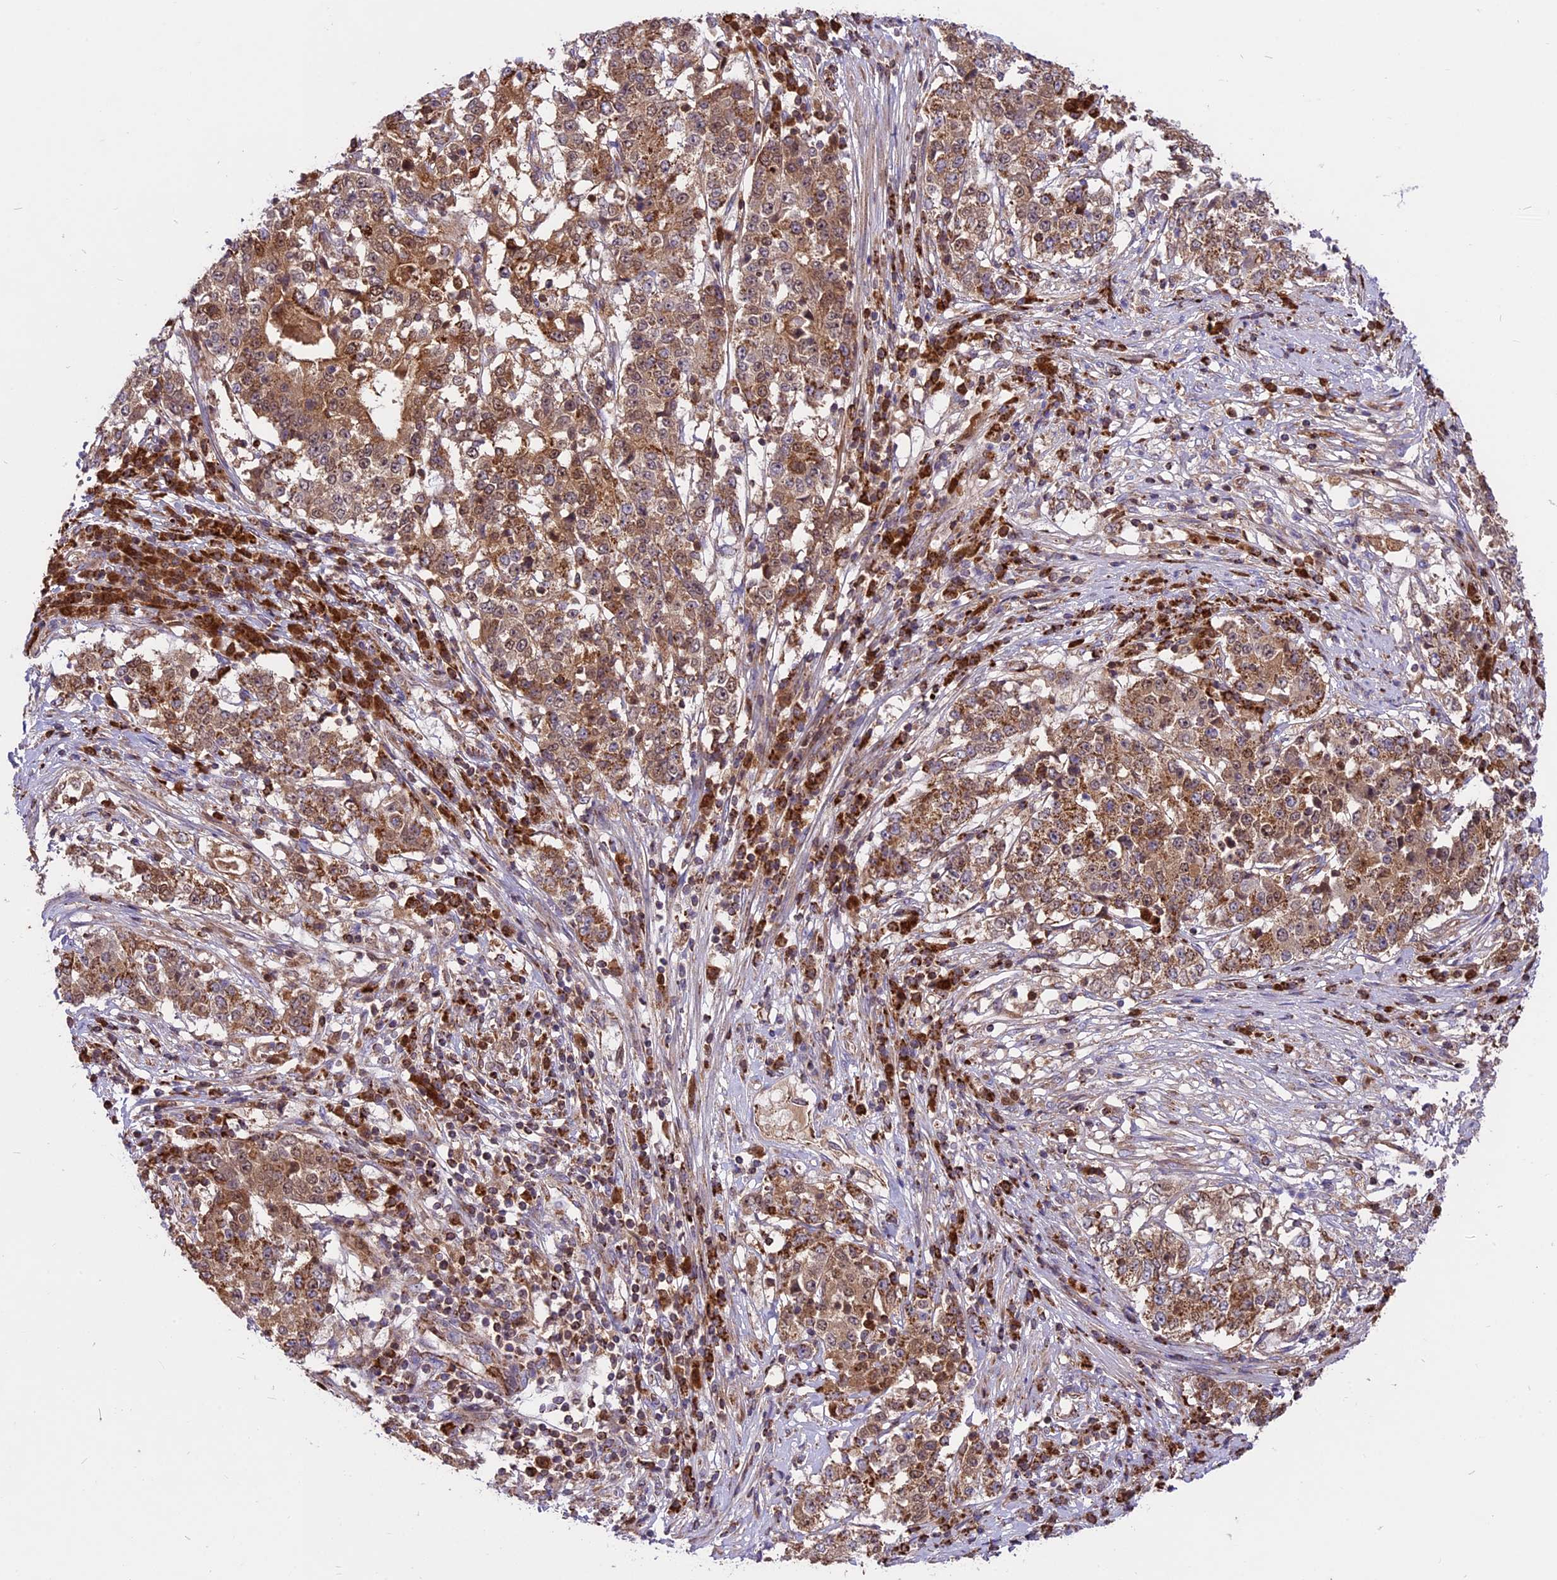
{"staining": {"intensity": "moderate", "quantity": ">75%", "location": "cytoplasmic/membranous"}, "tissue": "stomach cancer", "cell_type": "Tumor cells", "image_type": "cancer", "snomed": [{"axis": "morphology", "description": "Adenocarcinoma, NOS"}, {"axis": "topography", "description": "Stomach"}], "caption": "Stomach adenocarcinoma stained with a protein marker displays moderate staining in tumor cells.", "gene": "COX17", "patient": {"sex": "male", "age": 59}}